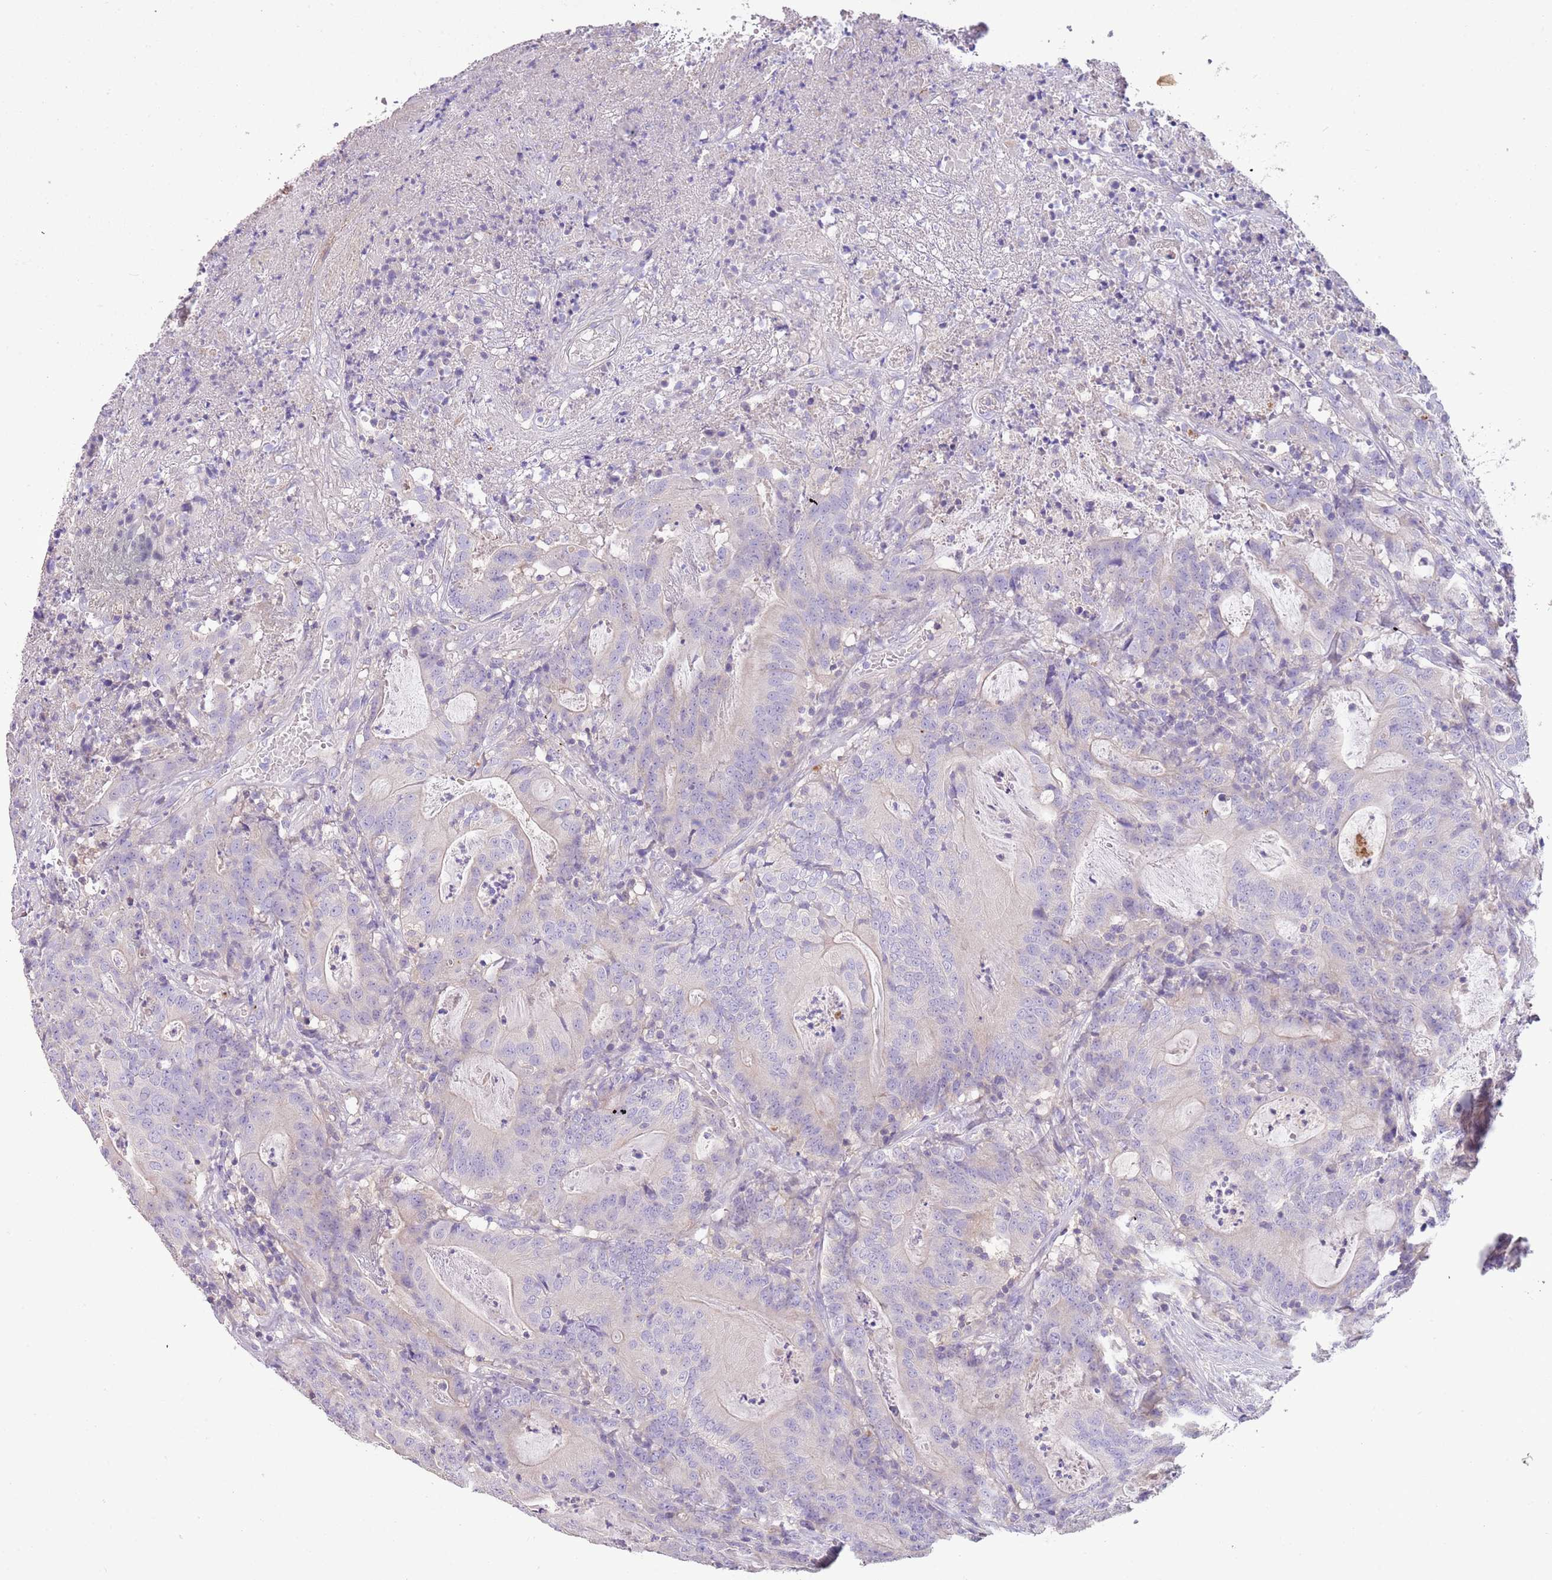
{"staining": {"intensity": "negative", "quantity": "none", "location": "none"}, "tissue": "colorectal cancer", "cell_type": "Tumor cells", "image_type": "cancer", "snomed": [{"axis": "morphology", "description": "Adenocarcinoma, NOS"}, {"axis": "topography", "description": "Colon"}], "caption": "Immunohistochemistry (IHC) micrograph of neoplastic tissue: adenocarcinoma (colorectal) stained with DAB (3,3'-diaminobenzidine) displays no significant protein positivity in tumor cells.", "gene": "SFTPA1", "patient": {"sex": "male", "age": 83}}